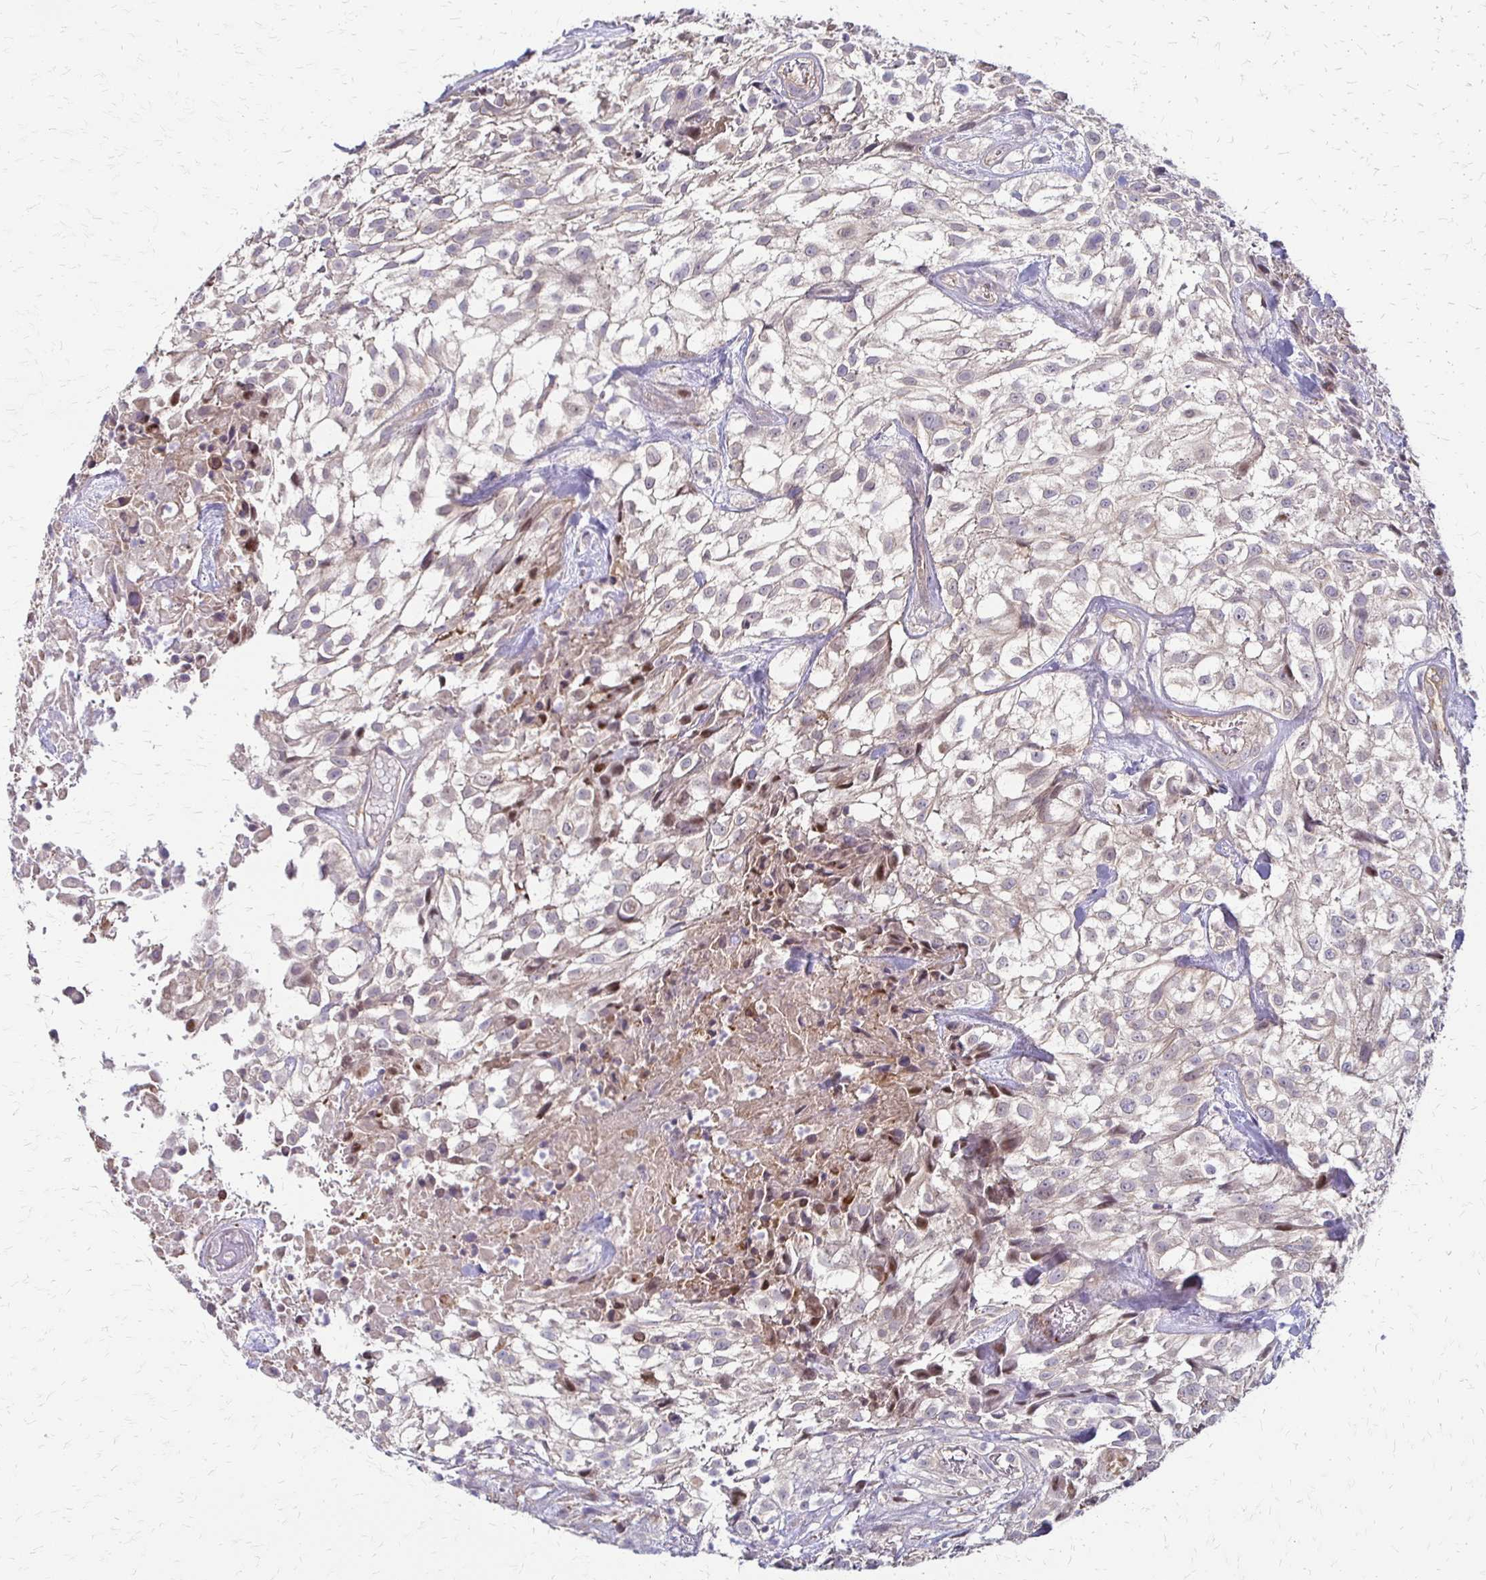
{"staining": {"intensity": "weak", "quantity": "<25%", "location": "cytoplasmic/membranous"}, "tissue": "urothelial cancer", "cell_type": "Tumor cells", "image_type": "cancer", "snomed": [{"axis": "morphology", "description": "Urothelial carcinoma, High grade"}, {"axis": "topography", "description": "Urinary bladder"}], "caption": "This is an IHC image of human urothelial cancer. There is no positivity in tumor cells.", "gene": "CFL2", "patient": {"sex": "male", "age": 56}}